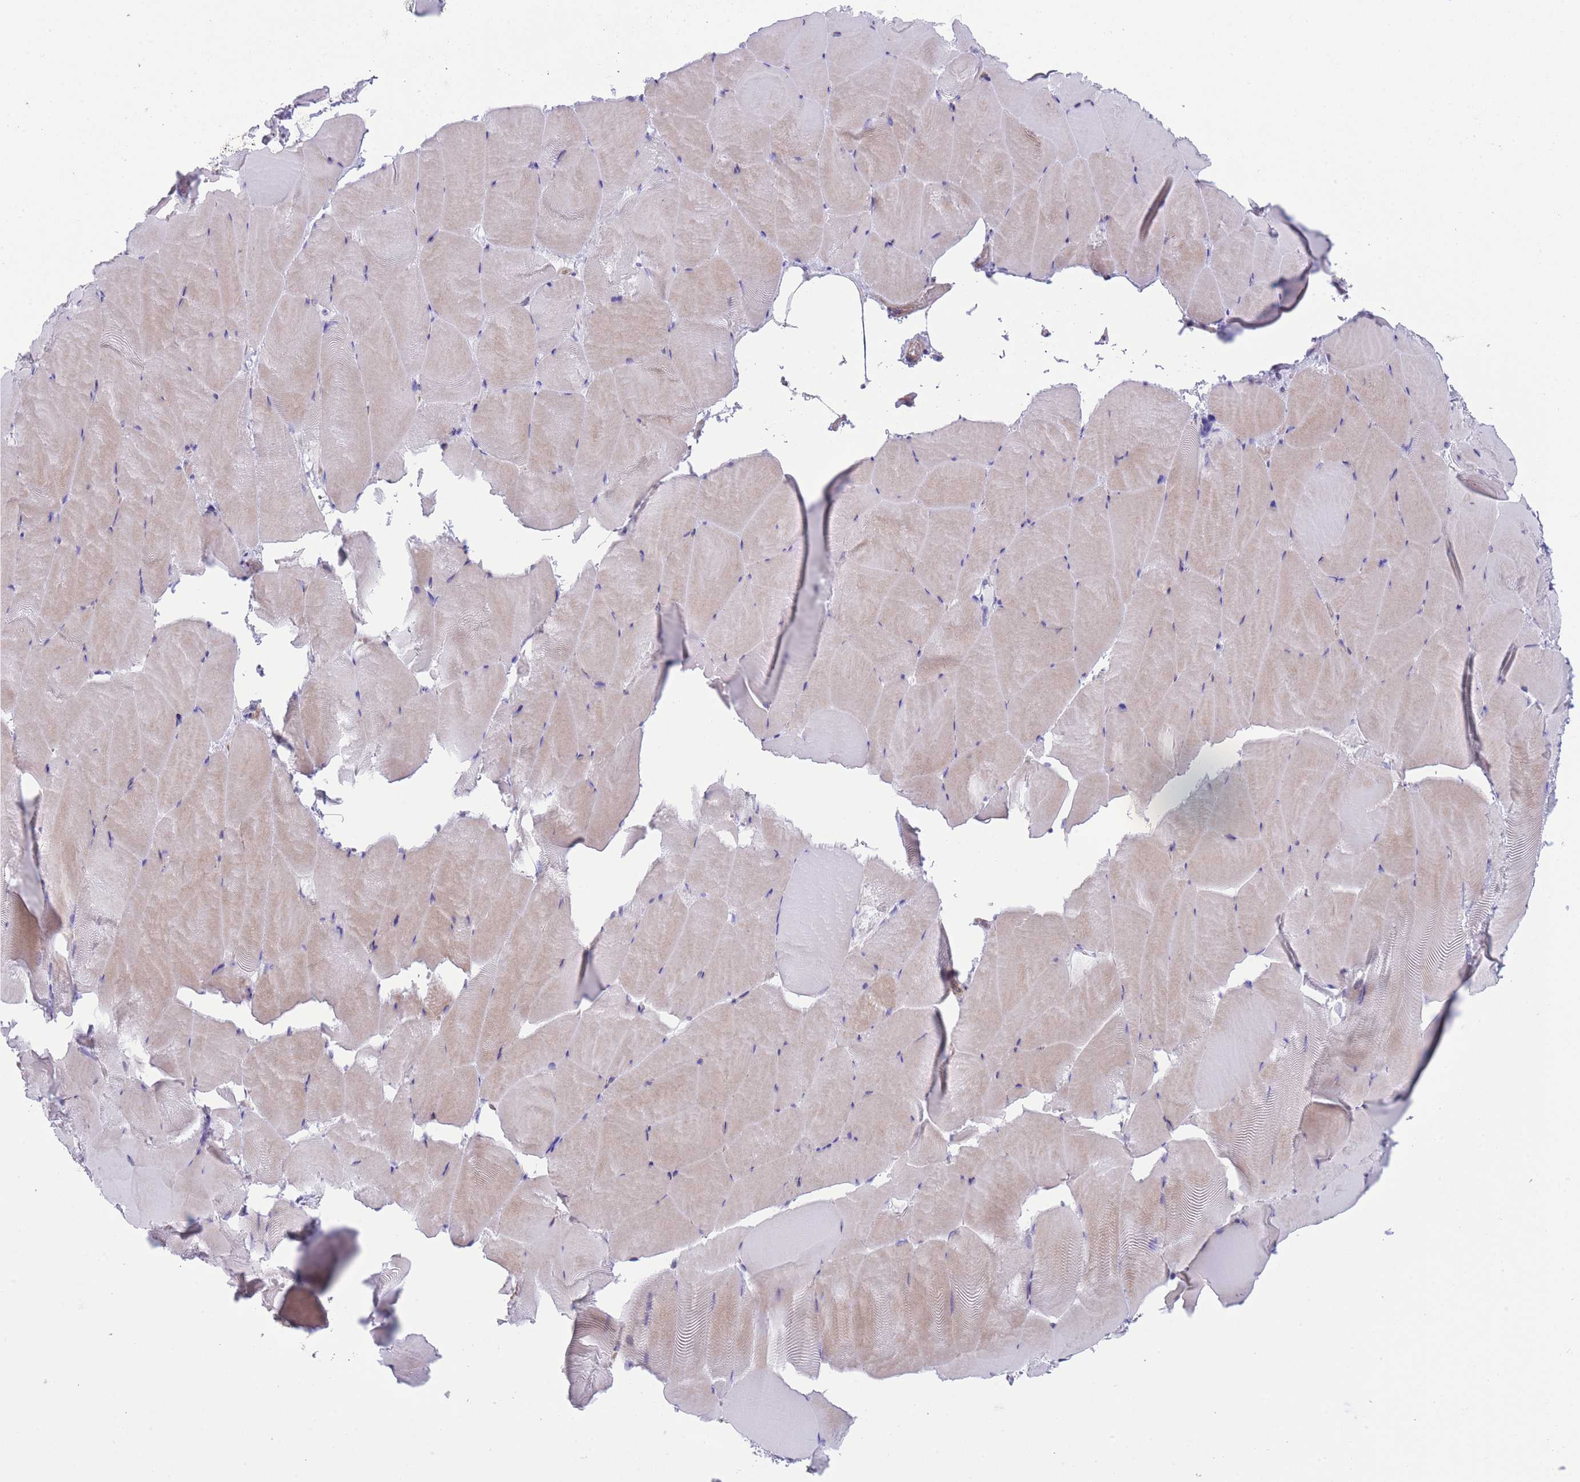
{"staining": {"intensity": "weak", "quantity": "25%-75%", "location": "cytoplasmic/membranous"}, "tissue": "skeletal muscle", "cell_type": "Myocytes", "image_type": "normal", "snomed": [{"axis": "morphology", "description": "Normal tissue, NOS"}, {"axis": "topography", "description": "Skeletal muscle"}], "caption": "This image displays normal skeletal muscle stained with immunohistochemistry to label a protein in brown. The cytoplasmic/membranous of myocytes show weak positivity for the protein. Nuclei are counter-stained blue.", "gene": "WWOX", "patient": {"sex": "female", "age": 64}}